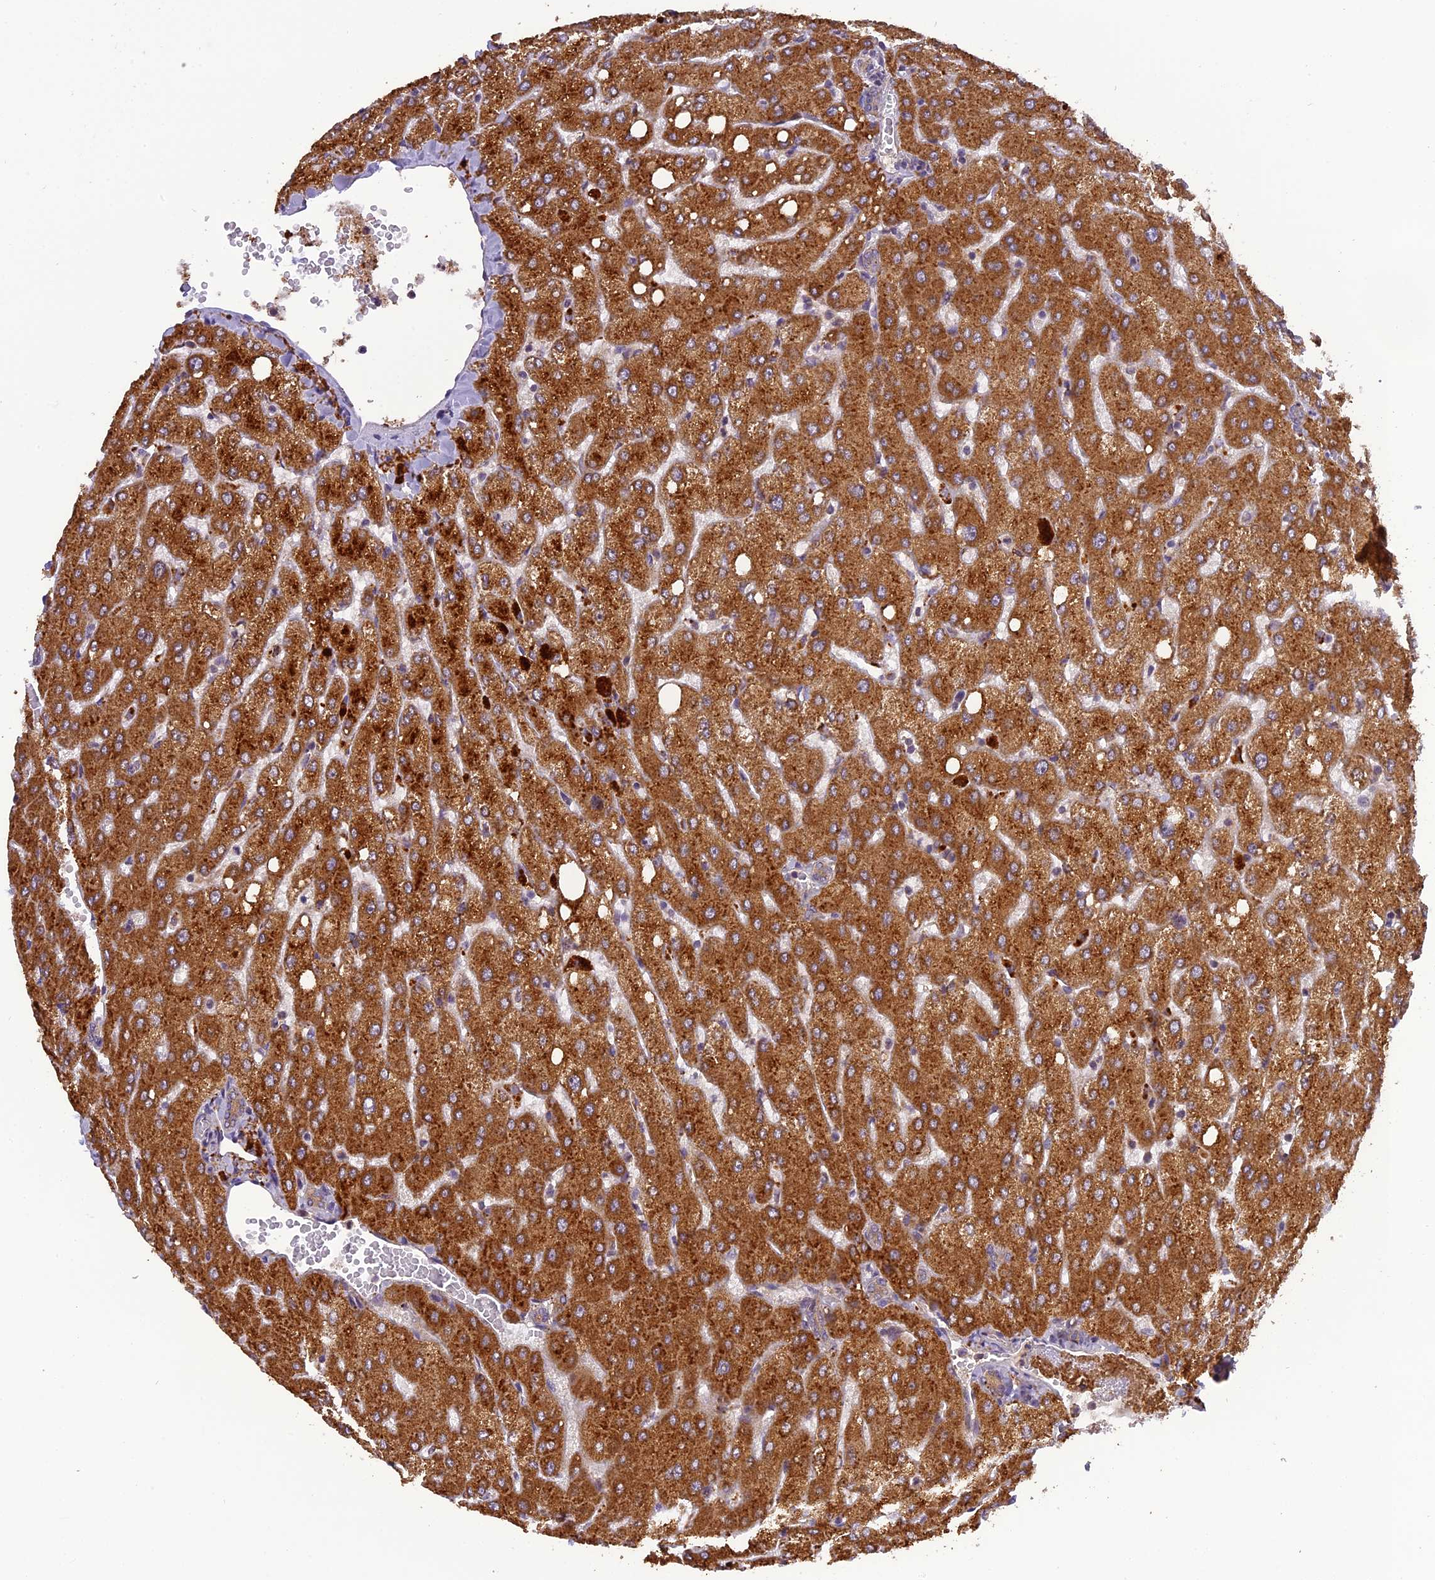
{"staining": {"intensity": "weak", "quantity": "25%-75%", "location": "cytoplasmic/membranous"}, "tissue": "liver", "cell_type": "Cholangiocytes", "image_type": "normal", "snomed": [{"axis": "morphology", "description": "Normal tissue, NOS"}, {"axis": "topography", "description": "Liver"}], "caption": "Immunohistochemical staining of benign liver demonstrates low levels of weak cytoplasmic/membranous expression in about 25%-75% of cholangiocytes.", "gene": "FNIP2", "patient": {"sex": "female", "age": 54}}